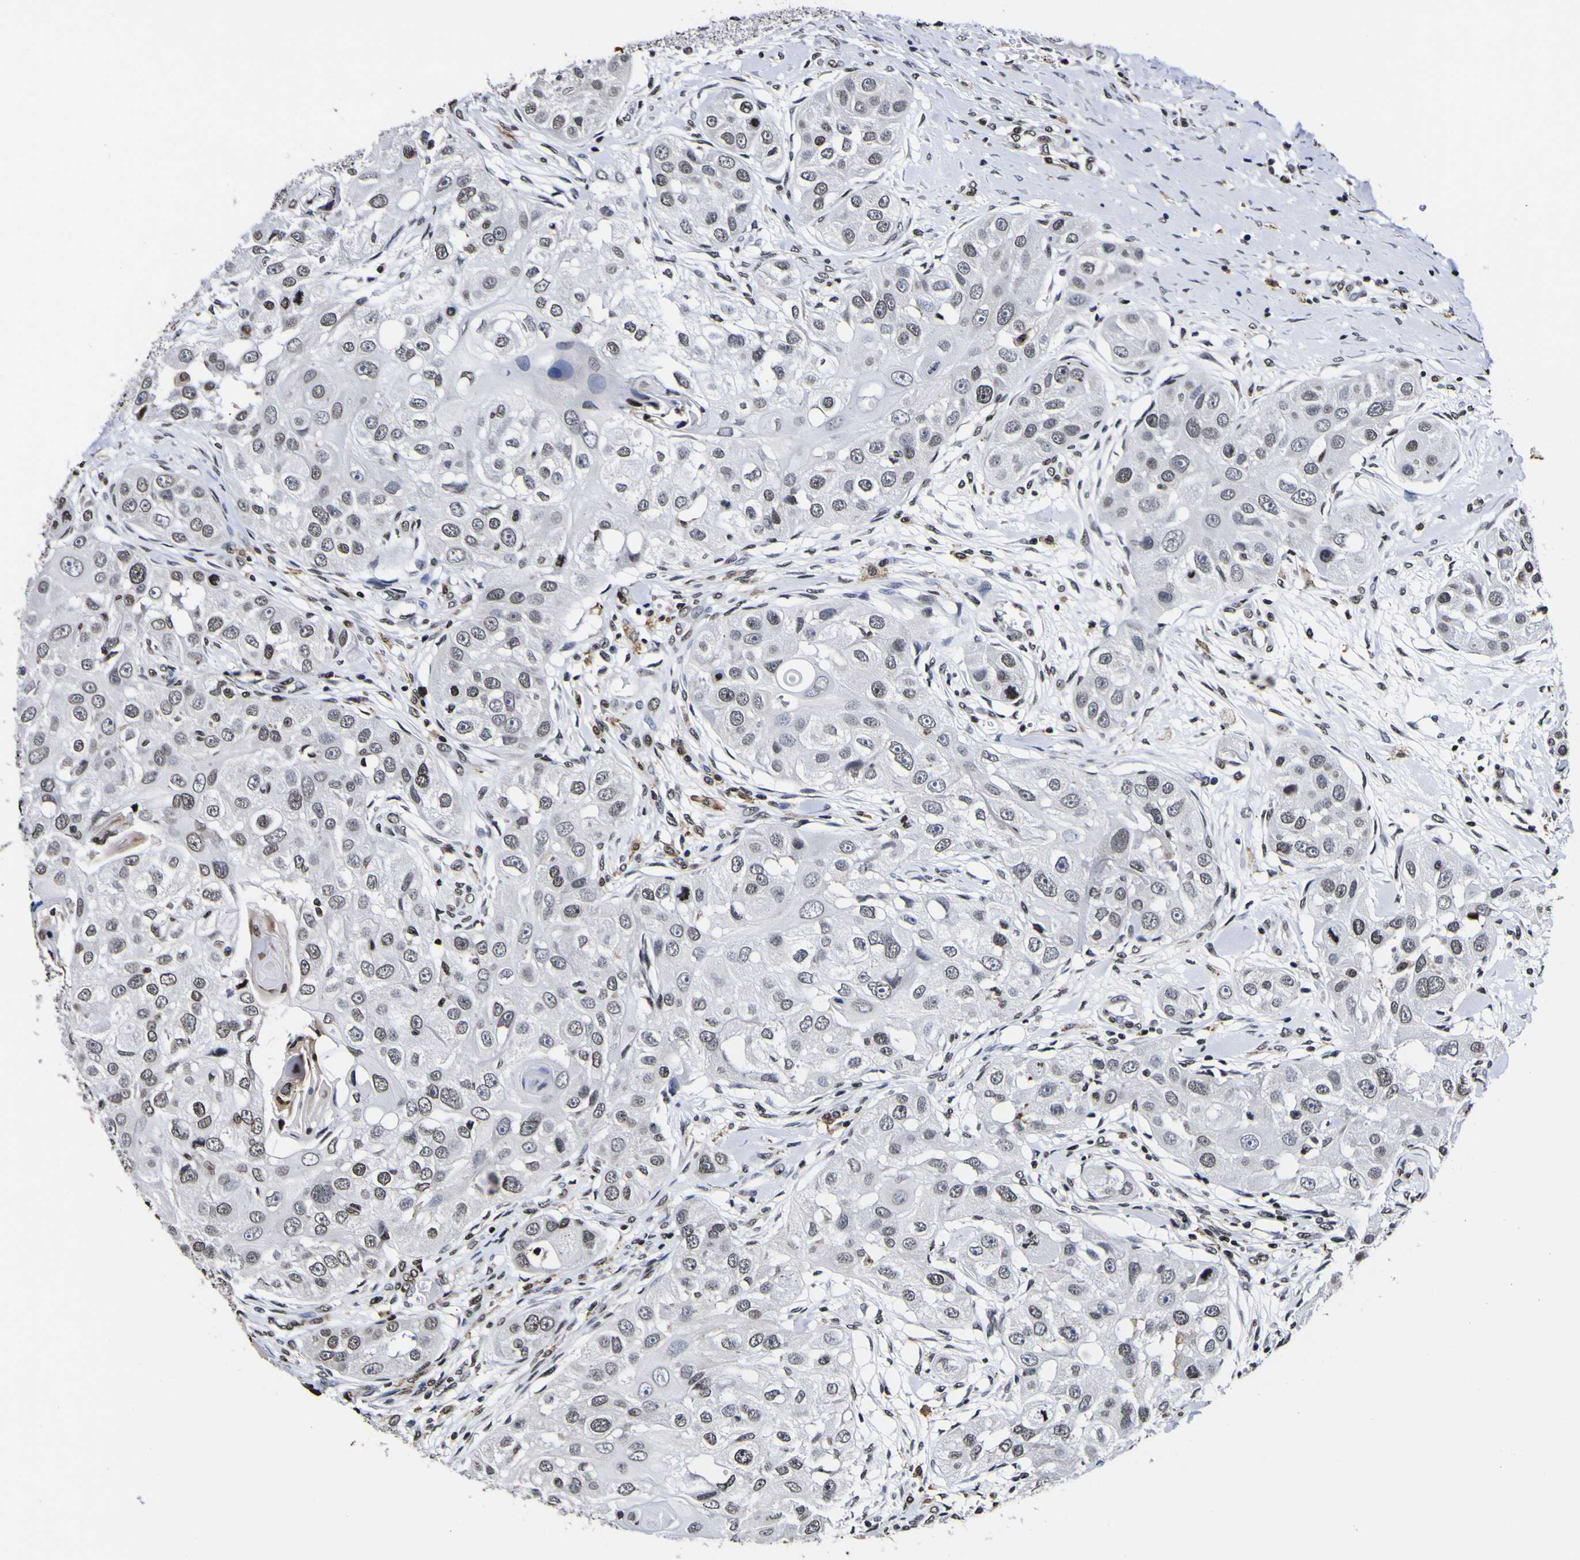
{"staining": {"intensity": "moderate", "quantity": "<25%", "location": "nuclear"}, "tissue": "head and neck cancer", "cell_type": "Tumor cells", "image_type": "cancer", "snomed": [{"axis": "morphology", "description": "Normal tissue, NOS"}, {"axis": "morphology", "description": "Squamous cell carcinoma, NOS"}, {"axis": "topography", "description": "Skeletal muscle"}, {"axis": "topography", "description": "Head-Neck"}], "caption": "Human head and neck cancer stained with a brown dye shows moderate nuclear positive staining in approximately <25% of tumor cells.", "gene": "PIAS1", "patient": {"sex": "male", "age": 51}}